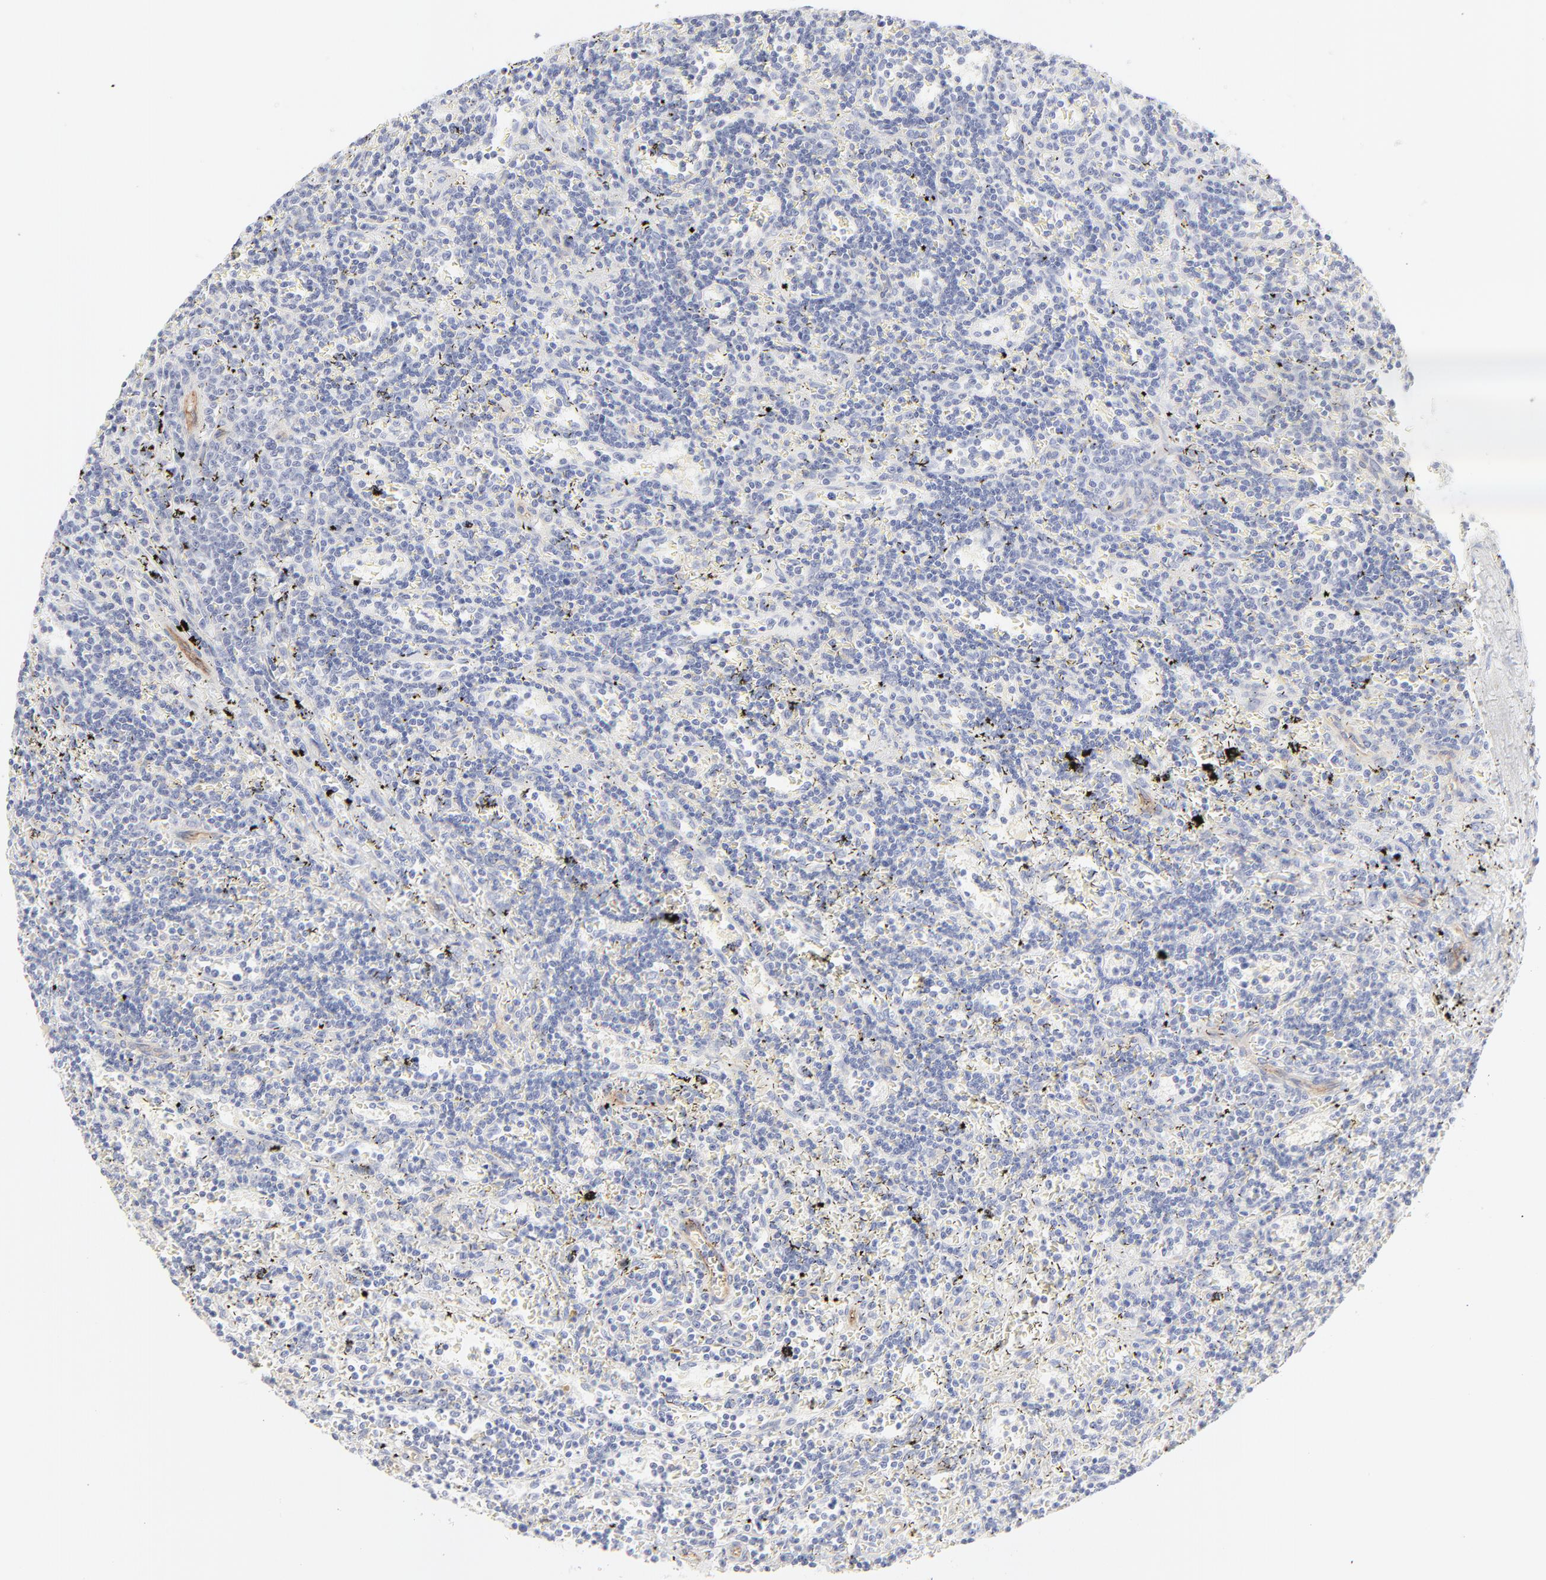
{"staining": {"intensity": "negative", "quantity": "none", "location": "none"}, "tissue": "lymphoma", "cell_type": "Tumor cells", "image_type": "cancer", "snomed": [{"axis": "morphology", "description": "Malignant lymphoma, non-Hodgkin's type, Low grade"}, {"axis": "topography", "description": "Spleen"}], "caption": "DAB (3,3'-diaminobenzidine) immunohistochemical staining of human lymphoma shows no significant positivity in tumor cells. (Brightfield microscopy of DAB immunohistochemistry (IHC) at high magnification).", "gene": "ITGA5", "patient": {"sex": "male", "age": 60}}